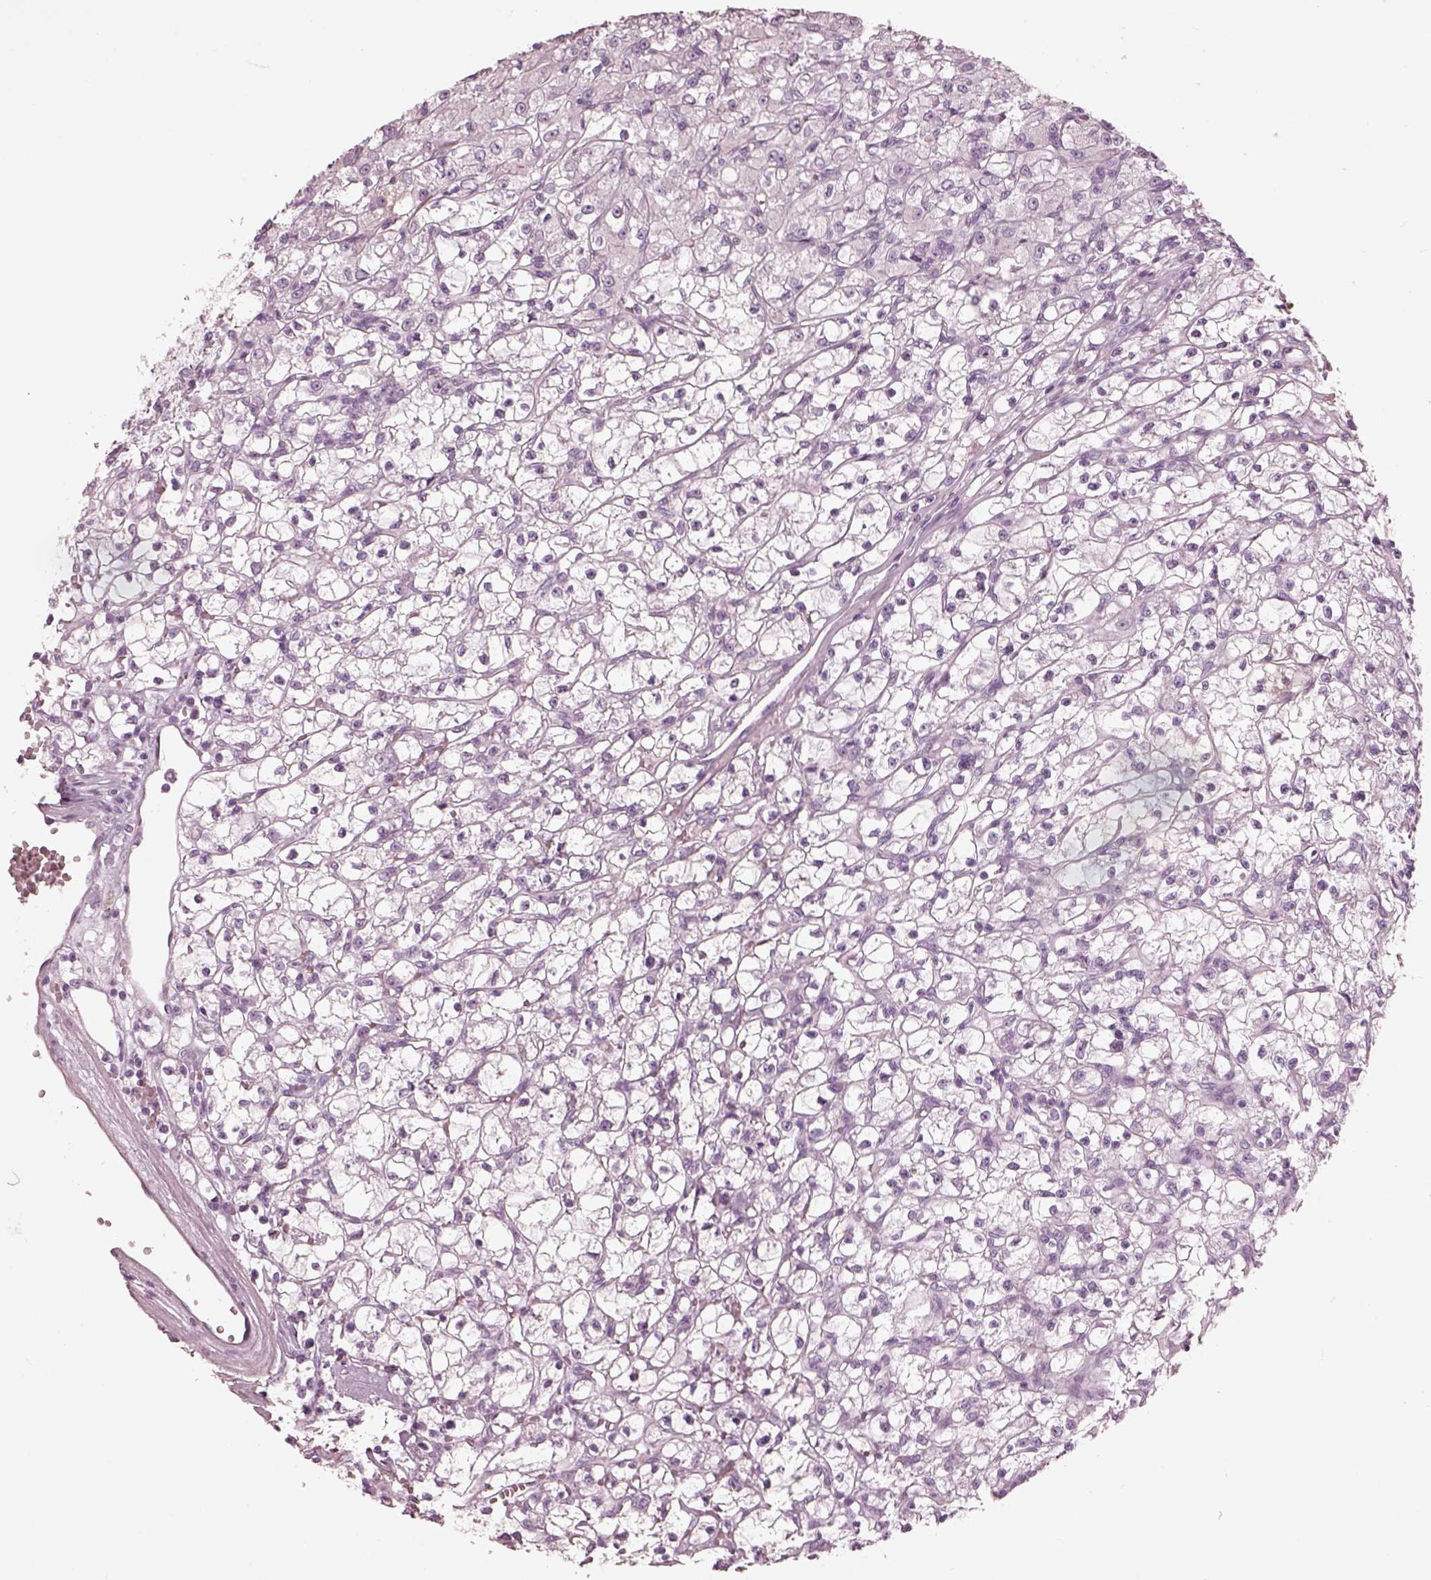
{"staining": {"intensity": "negative", "quantity": "none", "location": "none"}, "tissue": "renal cancer", "cell_type": "Tumor cells", "image_type": "cancer", "snomed": [{"axis": "morphology", "description": "Adenocarcinoma, NOS"}, {"axis": "topography", "description": "Kidney"}], "caption": "IHC micrograph of human adenocarcinoma (renal) stained for a protein (brown), which shows no staining in tumor cells.", "gene": "KRTAP24-1", "patient": {"sex": "female", "age": 59}}